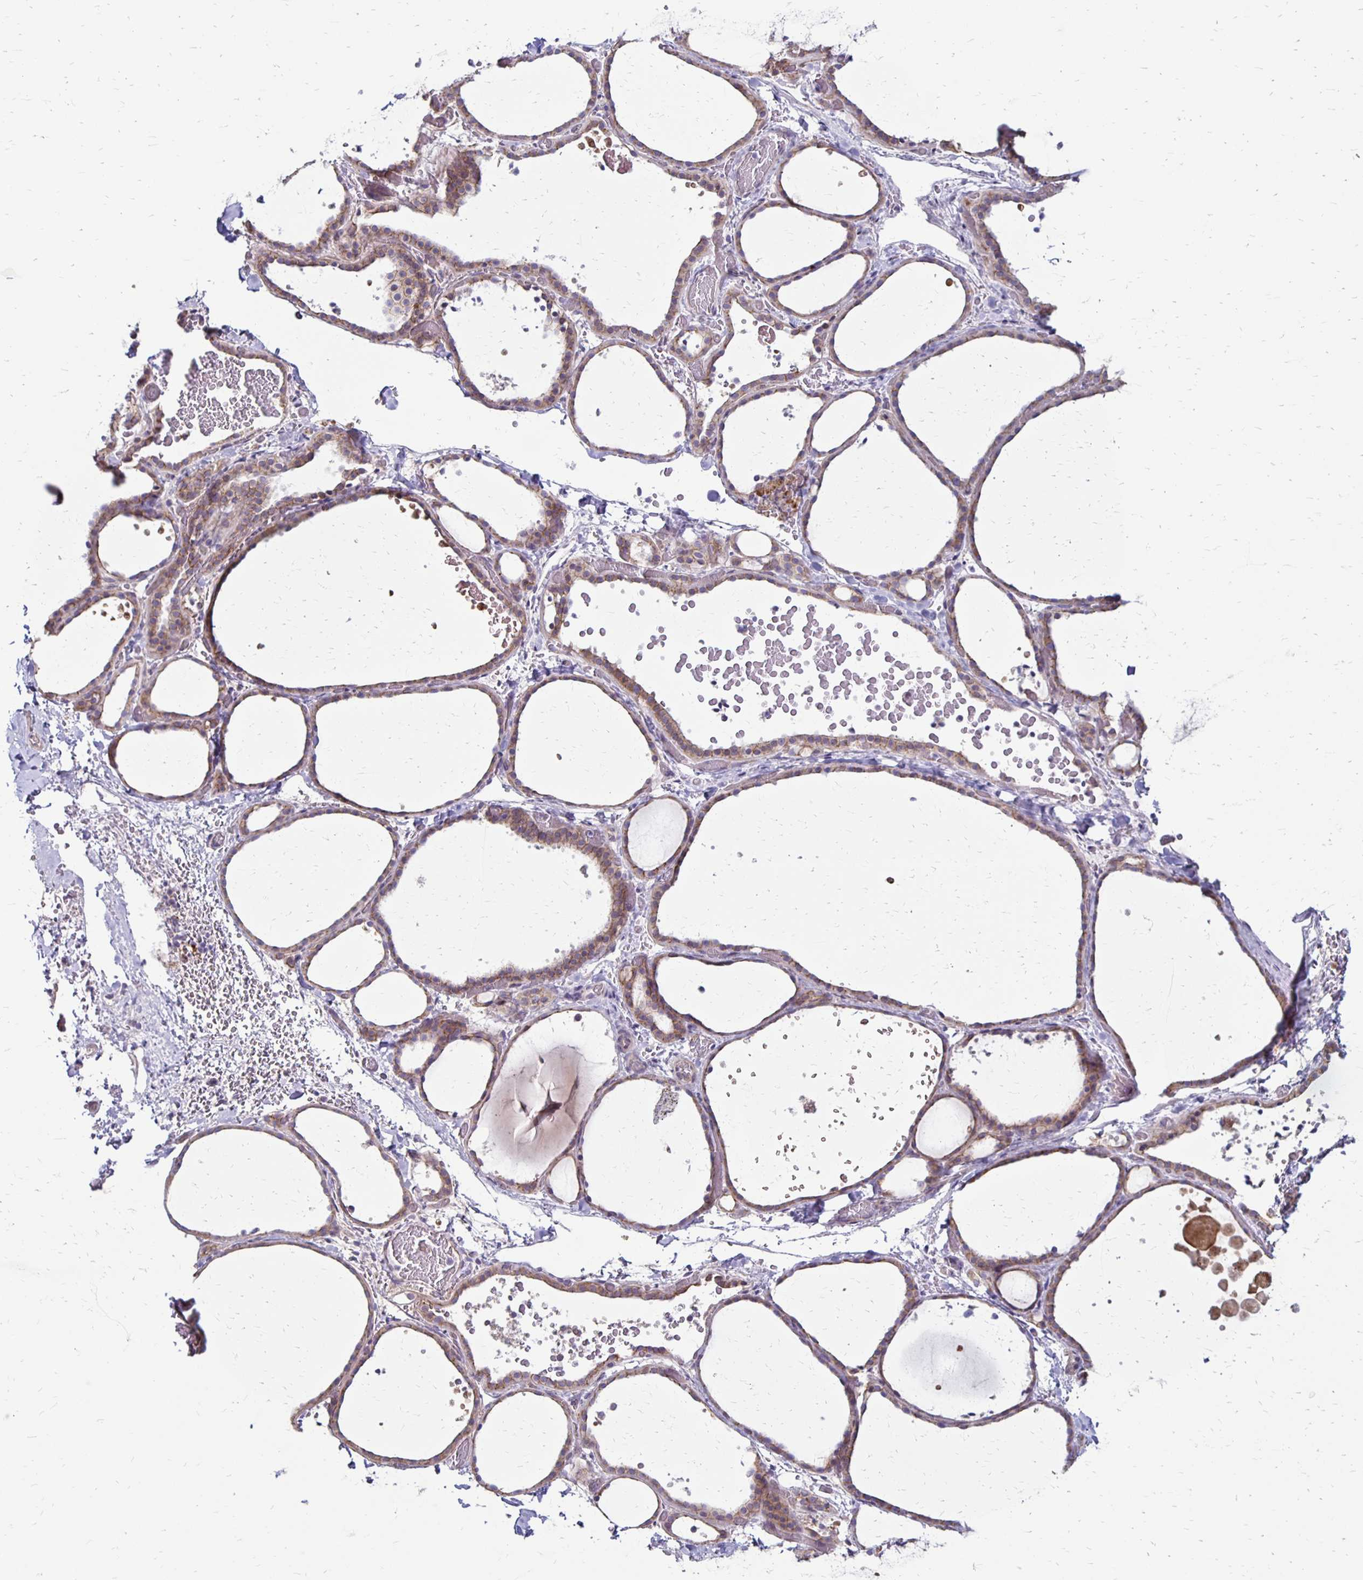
{"staining": {"intensity": "weak", "quantity": "25%-75%", "location": "cytoplasmic/membranous"}, "tissue": "thyroid gland", "cell_type": "Glandular cells", "image_type": "normal", "snomed": [{"axis": "morphology", "description": "Normal tissue, NOS"}, {"axis": "topography", "description": "Thyroid gland"}], "caption": "Immunohistochemical staining of normal human thyroid gland demonstrates weak cytoplasmic/membranous protein positivity in approximately 25%-75% of glandular cells.", "gene": "KATNBL1", "patient": {"sex": "female", "age": 36}}